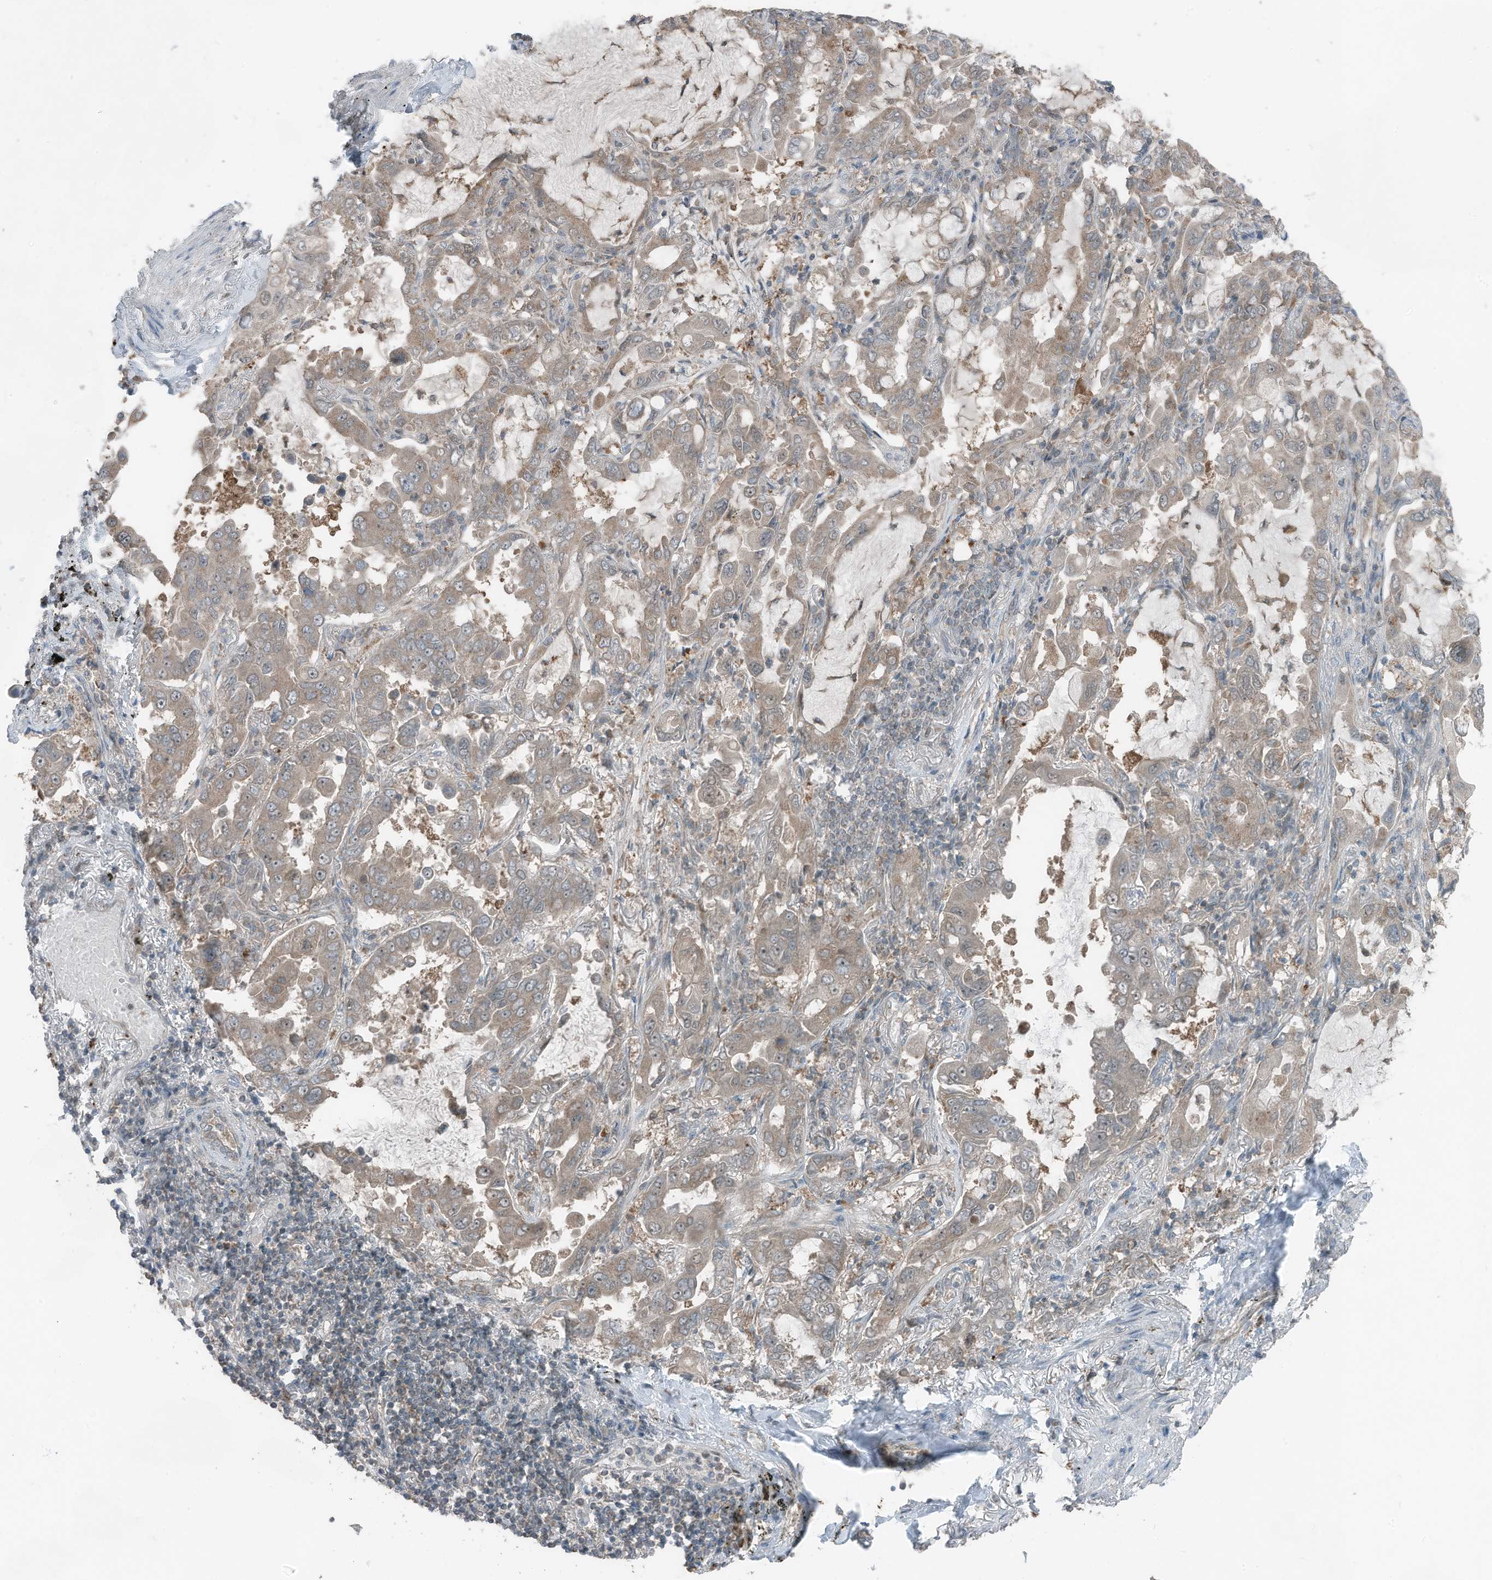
{"staining": {"intensity": "weak", "quantity": "25%-75%", "location": "cytoplasmic/membranous"}, "tissue": "lung cancer", "cell_type": "Tumor cells", "image_type": "cancer", "snomed": [{"axis": "morphology", "description": "Adenocarcinoma, NOS"}, {"axis": "topography", "description": "Lung"}], "caption": "Weak cytoplasmic/membranous positivity is seen in about 25%-75% of tumor cells in lung adenocarcinoma.", "gene": "TXNDC9", "patient": {"sex": "male", "age": 64}}